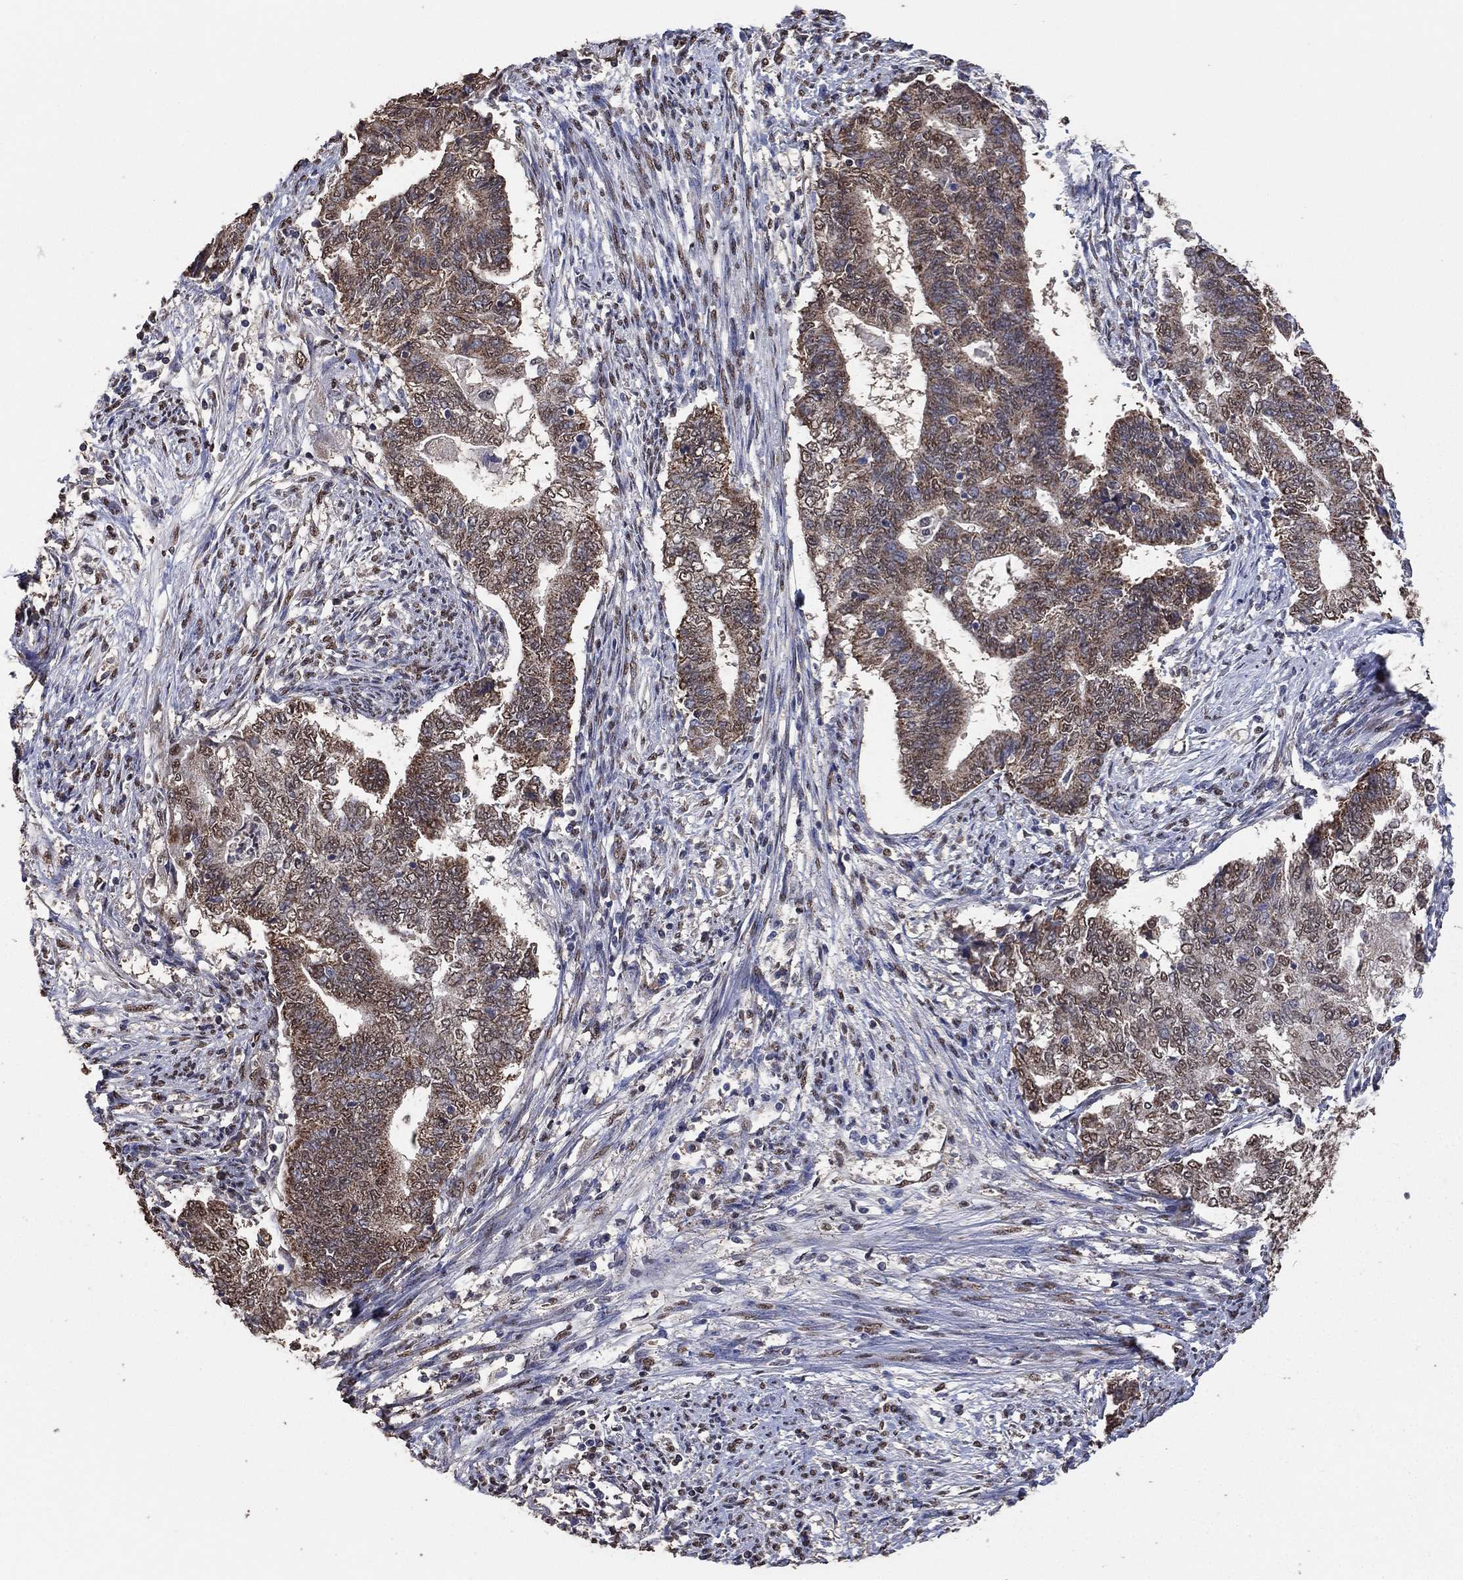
{"staining": {"intensity": "moderate", "quantity": "<25%", "location": "cytoplasmic/membranous"}, "tissue": "endometrial cancer", "cell_type": "Tumor cells", "image_type": "cancer", "snomed": [{"axis": "morphology", "description": "Adenocarcinoma, NOS"}, {"axis": "topography", "description": "Endometrium"}], "caption": "Brown immunohistochemical staining in endometrial cancer shows moderate cytoplasmic/membranous positivity in approximately <25% of tumor cells.", "gene": "ALDH7A1", "patient": {"sex": "female", "age": 65}}